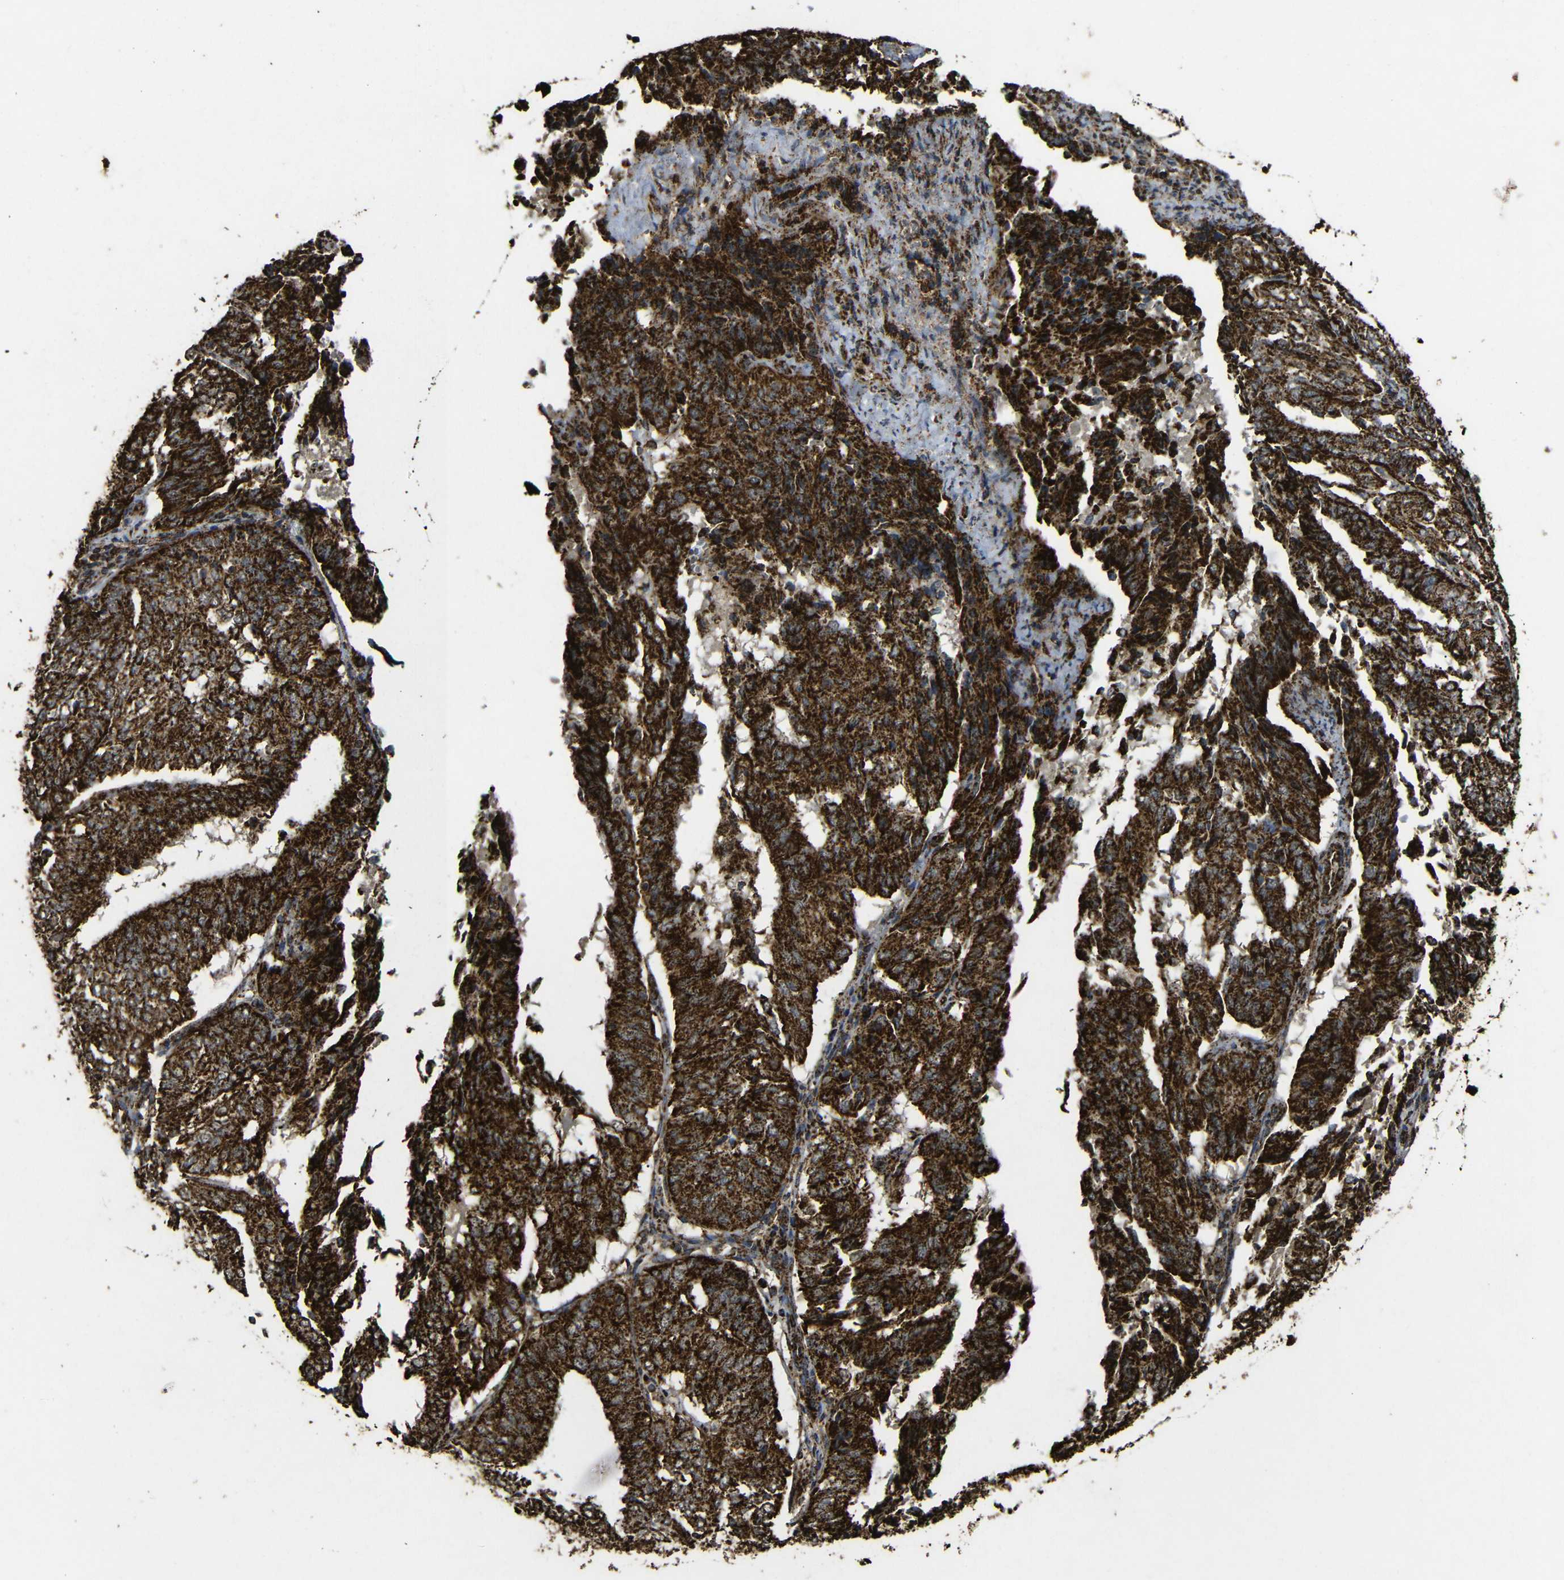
{"staining": {"intensity": "strong", "quantity": ">75%", "location": "cytoplasmic/membranous"}, "tissue": "endometrial cancer", "cell_type": "Tumor cells", "image_type": "cancer", "snomed": [{"axis": "morphology", "description": "Adenocarcinoma, NOS"}, {"axis": "topography", "description": "Uterus"}], "caption": "Approximately >75% of tumor cells in human adenocarcinoma (endometrial) demonstrate strong cytoplasmic/membranous protein staining as visualized by brown immunohistochemical staining.", "gene": "ATP5F1A", "patient": {"sex": "female", "age": 60}}